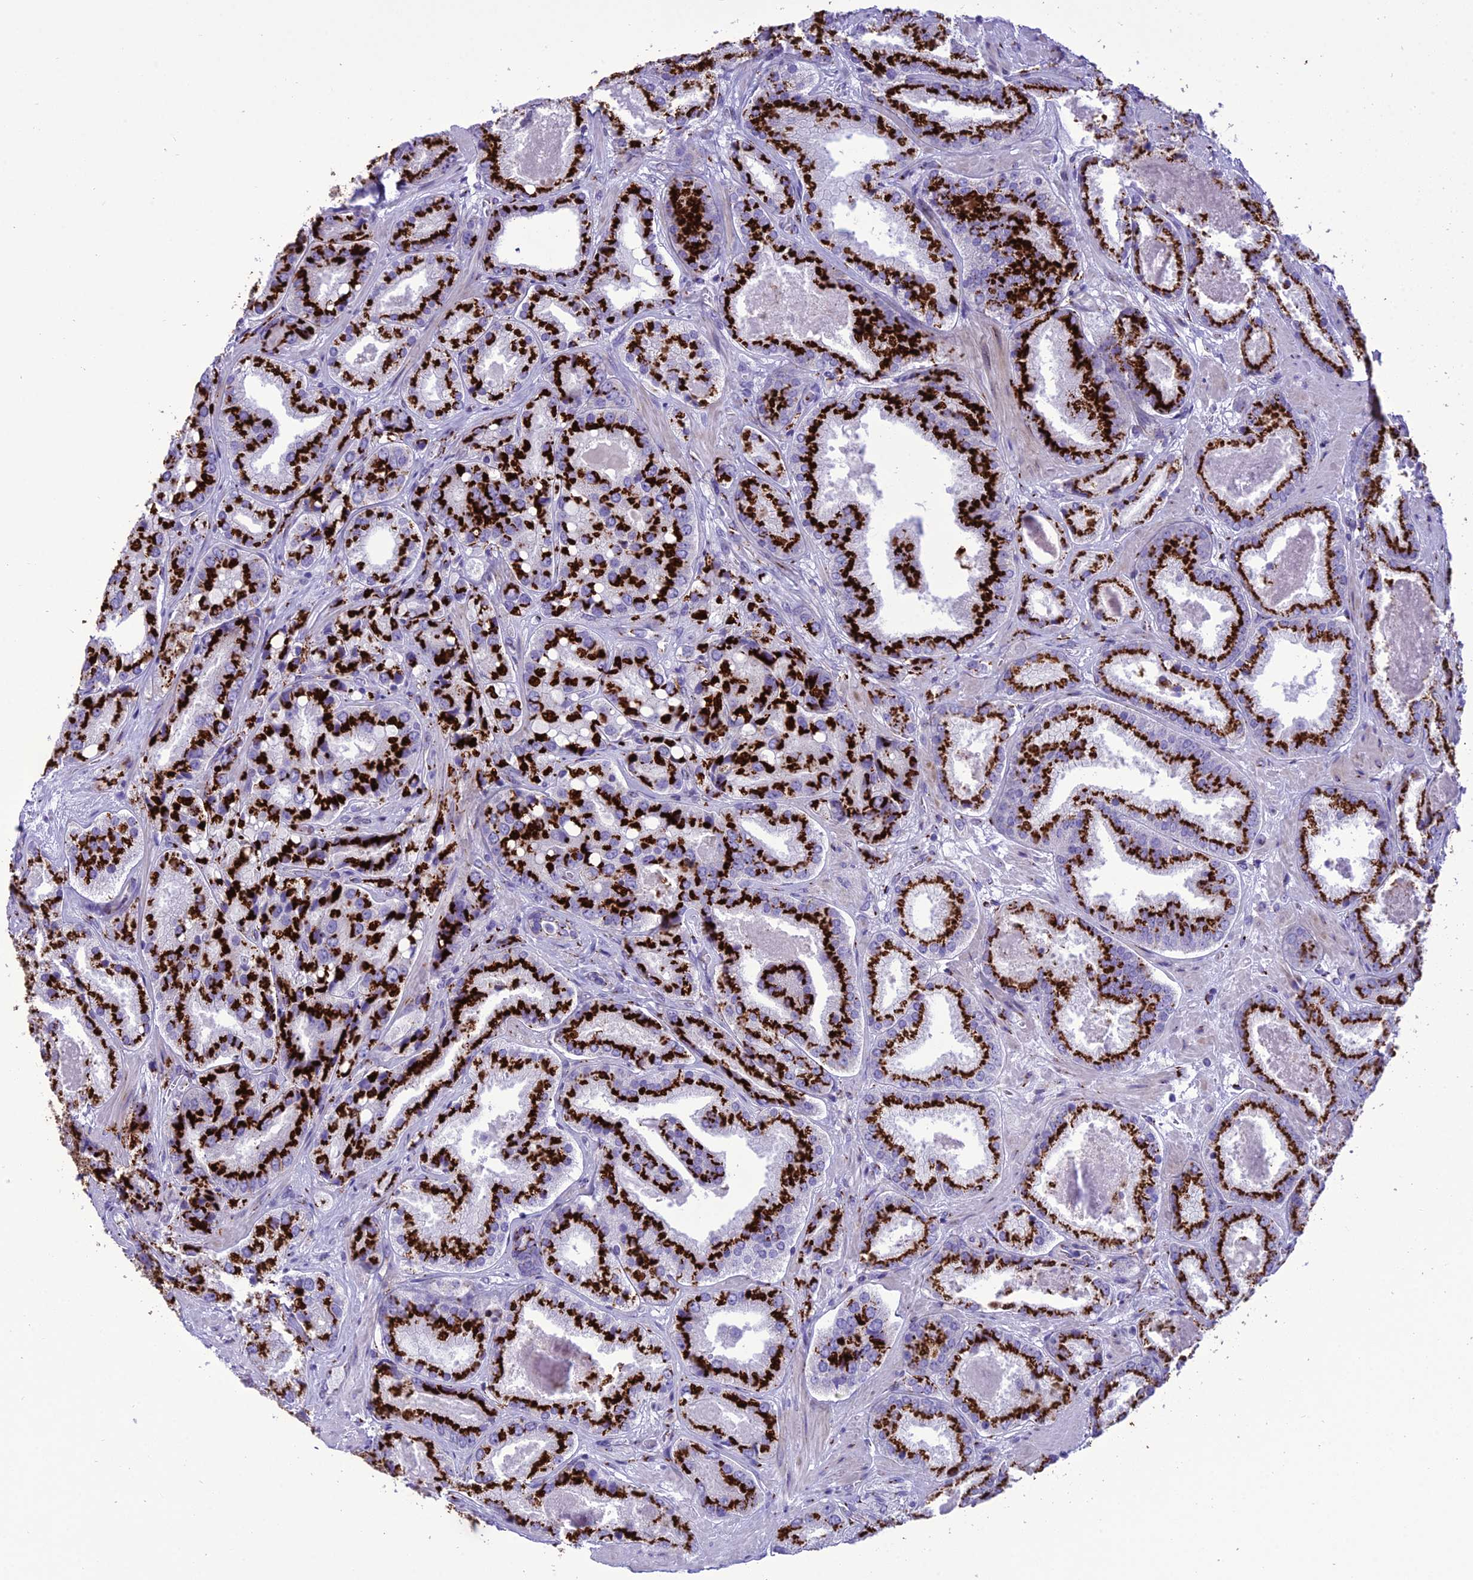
{"staining": {"intensity": "strong", "quantity": ">75%", "location": "cytoplasmic/membranous"}, "tissue": "prostate cancer", "cell_type": "Tumor cells", "image_type": "cancer", "snomed": [{"axis": "morphology", "description": "Adenocarcinoma, High grade"}, {"axis": "topography", "description": "Prostate"}], "caption": "Protein staining reveals strong cytoplasmic/membranous staining in approximately >75% of tumor cells in high-grade adenocarcinoma (prostate).", "gene": "GOLM2", "patient": {"sex": "male", "age": 63}}